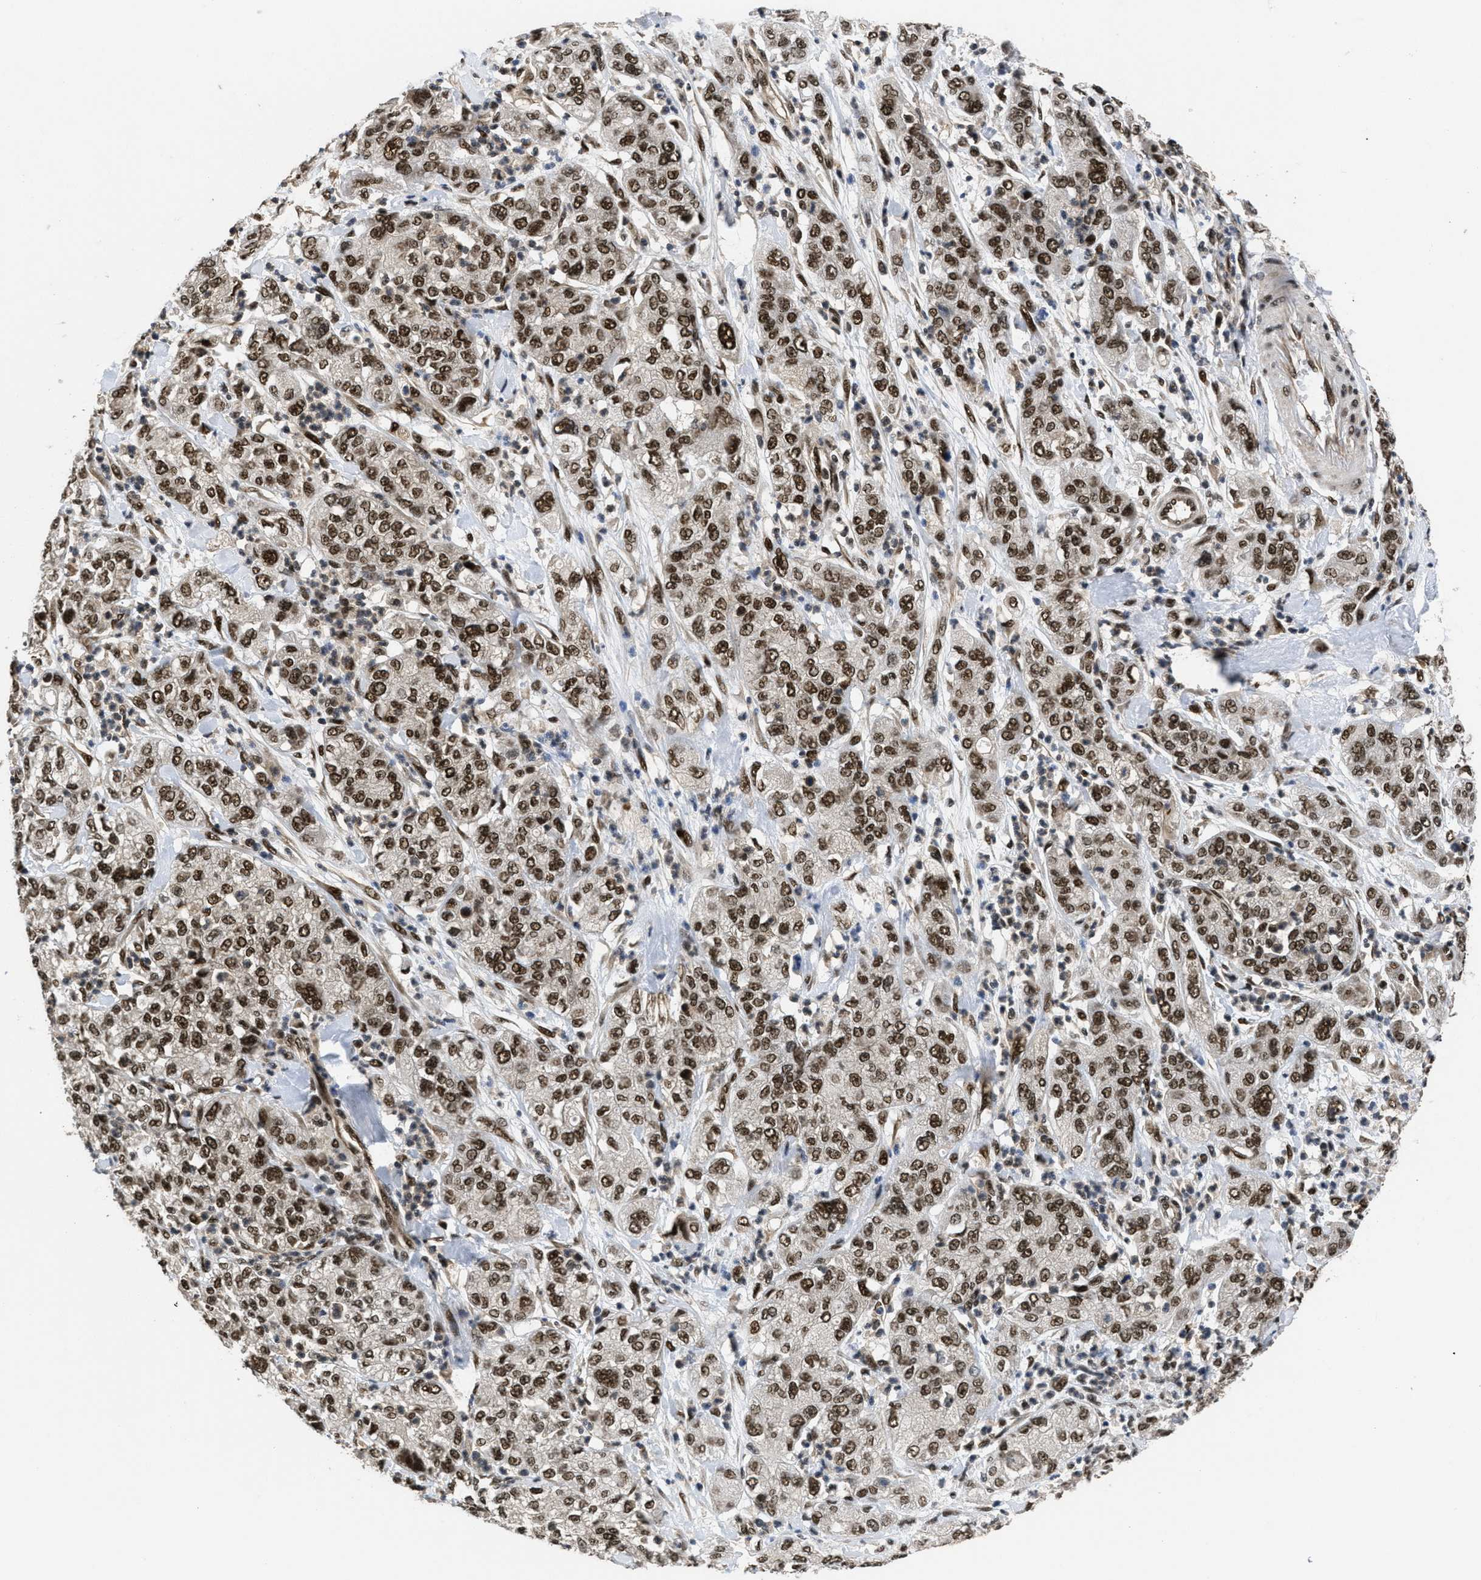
{"staining": {"intensity": "strong", "quantity": ">75%", "location": "nuclear"}, "tissue": "pancreatic cancer", "cell_type": "Tumor cells", "image_type": "cancer", "snomed": [{"axis": "morphology", "description": "Adenocarcinoma, NOS"}, {"axis": "topography", "description": "Pancreas"}], "caption": "Immunohistochemistry (IHC) of human pancreatic cancer (adenocarcinoma) reveals high levels of strong nuclear expression in about >75% of tumor cells.", "gene": "CUL4B", "patient": {"sex": "female", "age": 78}}